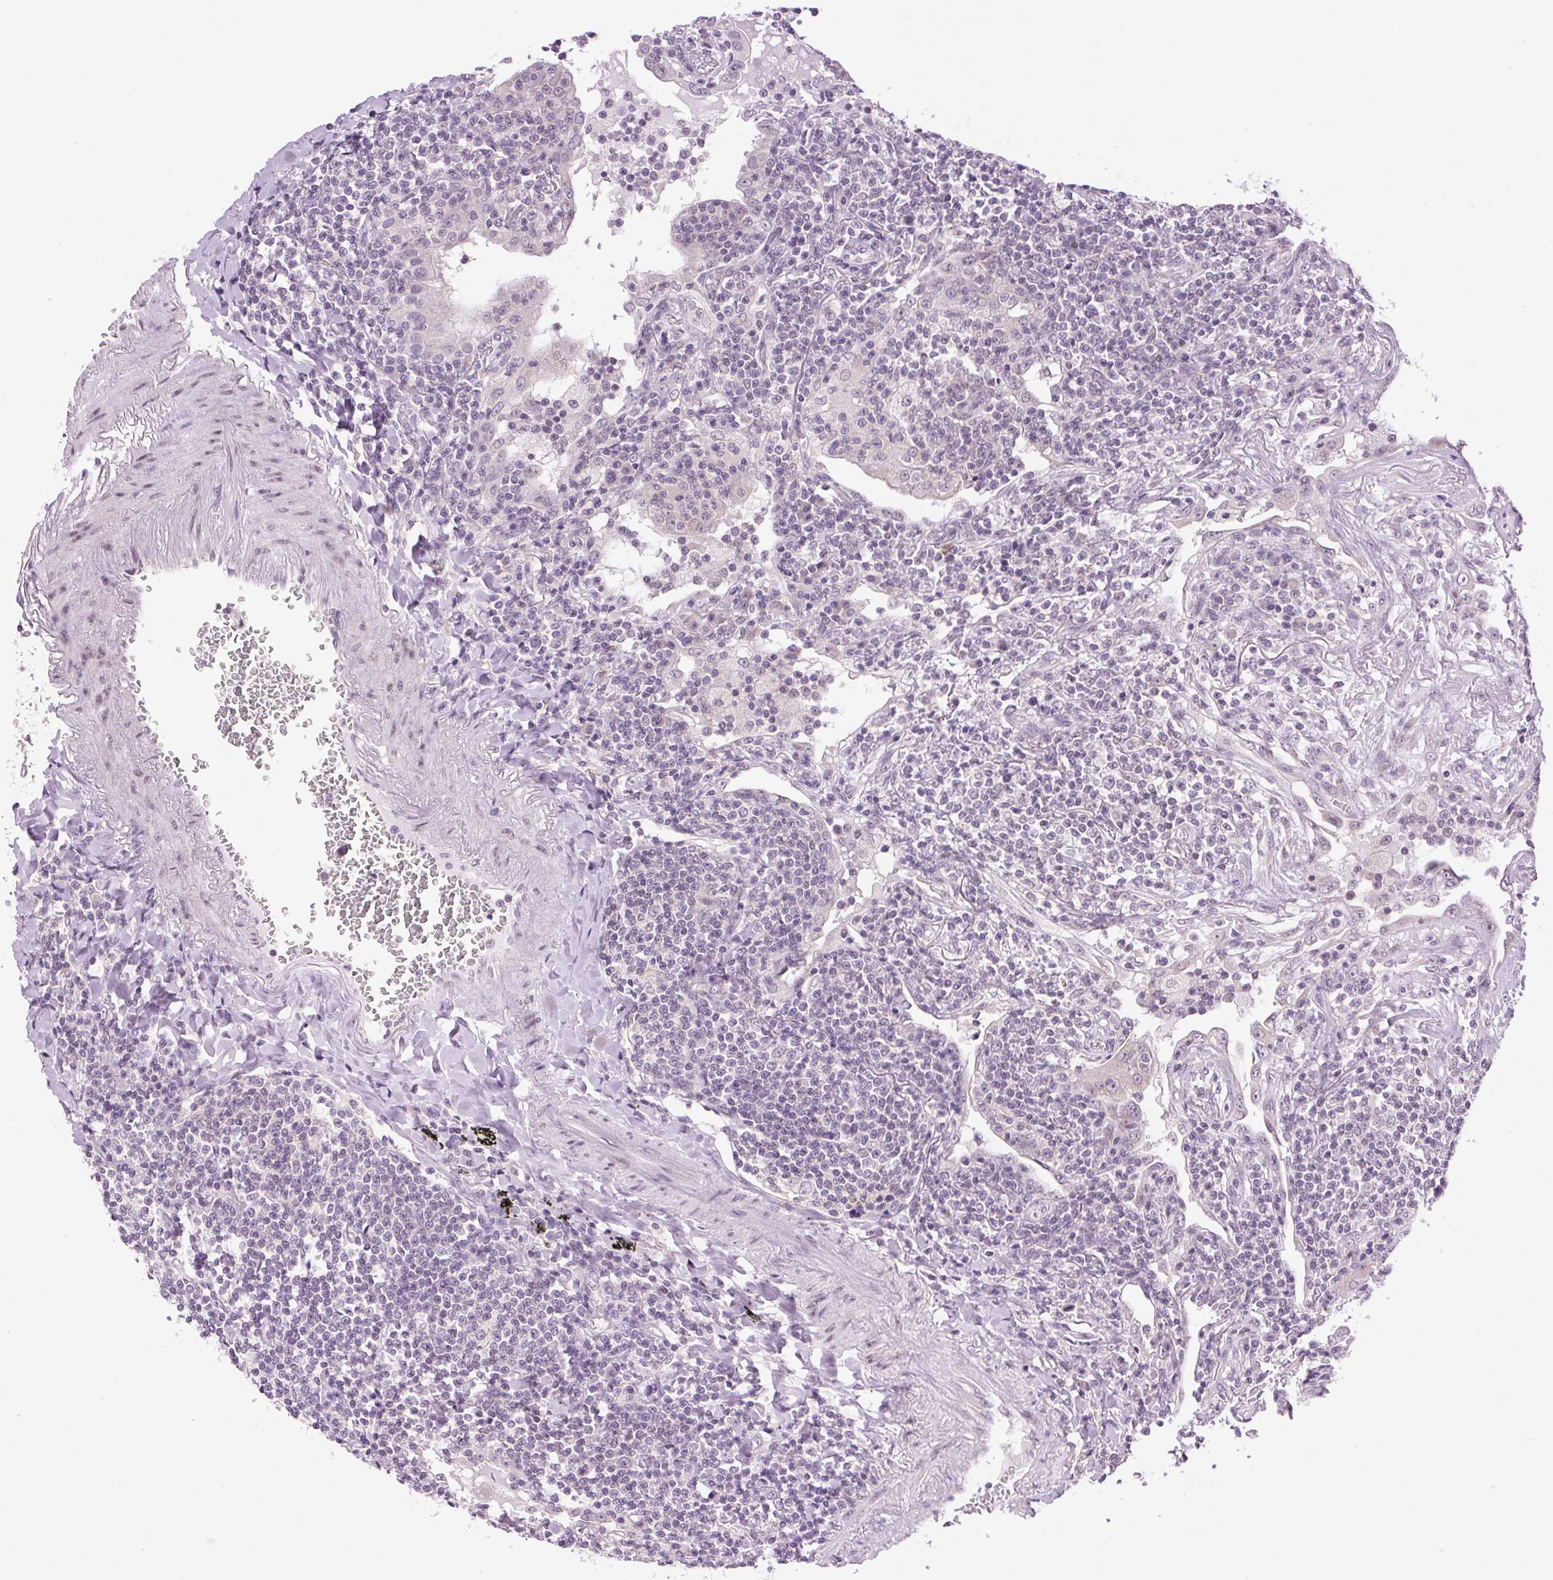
{"staining": {"intensity": "negative", "quantity": "none", "location": "none"}, "tissue": "lymphoma", "cell_type": "Tumor cells", "image_type": "cancer", "snomed": [{"axis": "morphology", "description": "Malignant lymphoma, non-Hodgkin's type, Low grade"}, {"axis": "topography", "description": "Lung"}], "caption": "A histopathology image of human lymphoma is negative for staining in tumor cells. The staining is performed using DAB brown chromogen with nuclei counter-stained in using hematoxylin.", "gene": "SMIM13", "patient": {"sex": "female", "age": 71}}